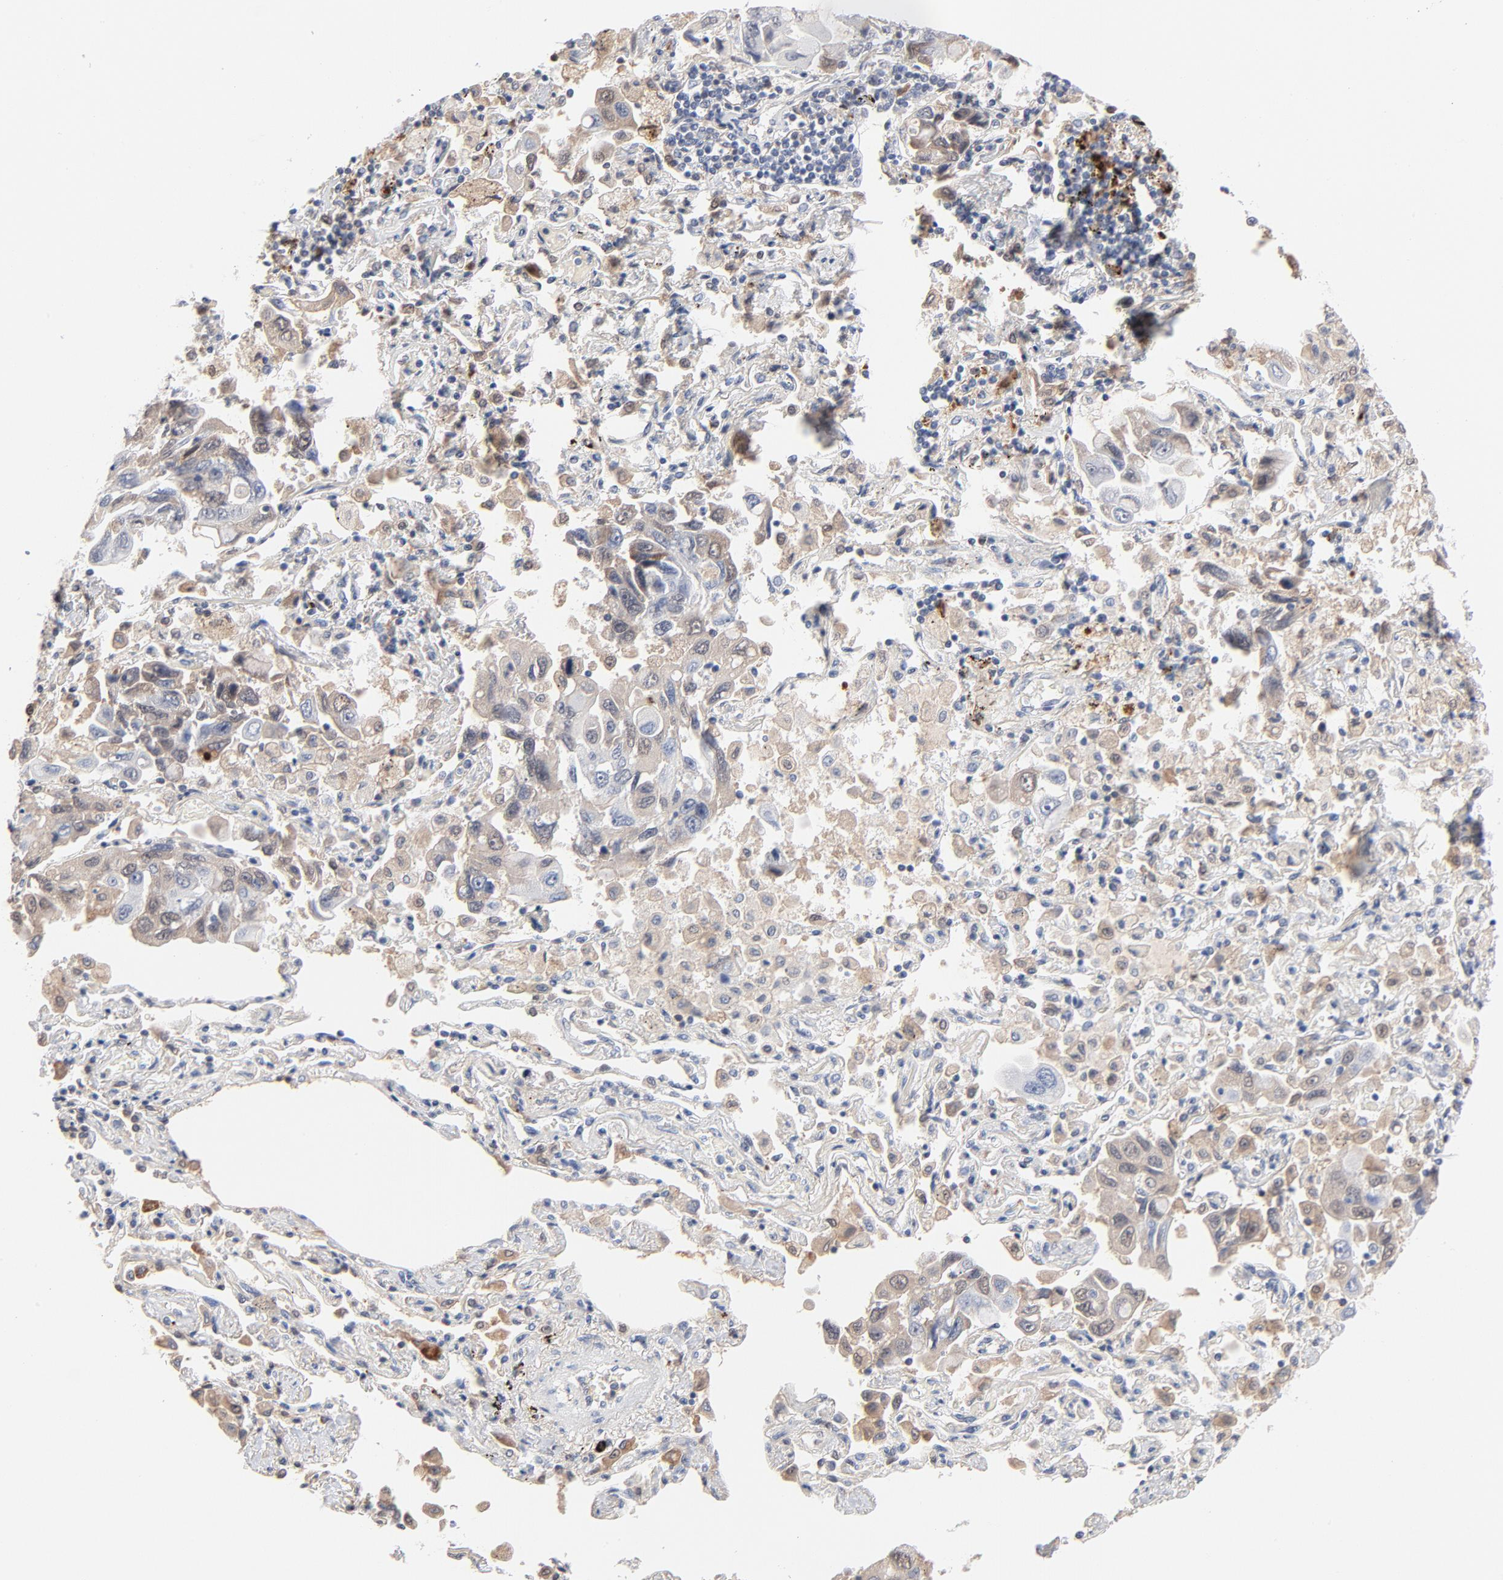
{"staining": {"intensity": "weak", "quantity": "<25%", "location": "cytoplasmic/membranous"}, "tissue": "lung cancer", "cell_type": "Tumor cells", "image_type": "cancer", "snomed": [{"axis": "morphology", "description": "Adenocarcinoma, NOS"}, {"axis": "topography", "description": "Lung"}], "caption": "An IHC micrograph of adenocarcinoma (lung) is shown. There is no staining in tumor cells of adenocarcinoma (lung).", "gene": "SERPINA4", "patient": {"sex": "male", "age": 64}}